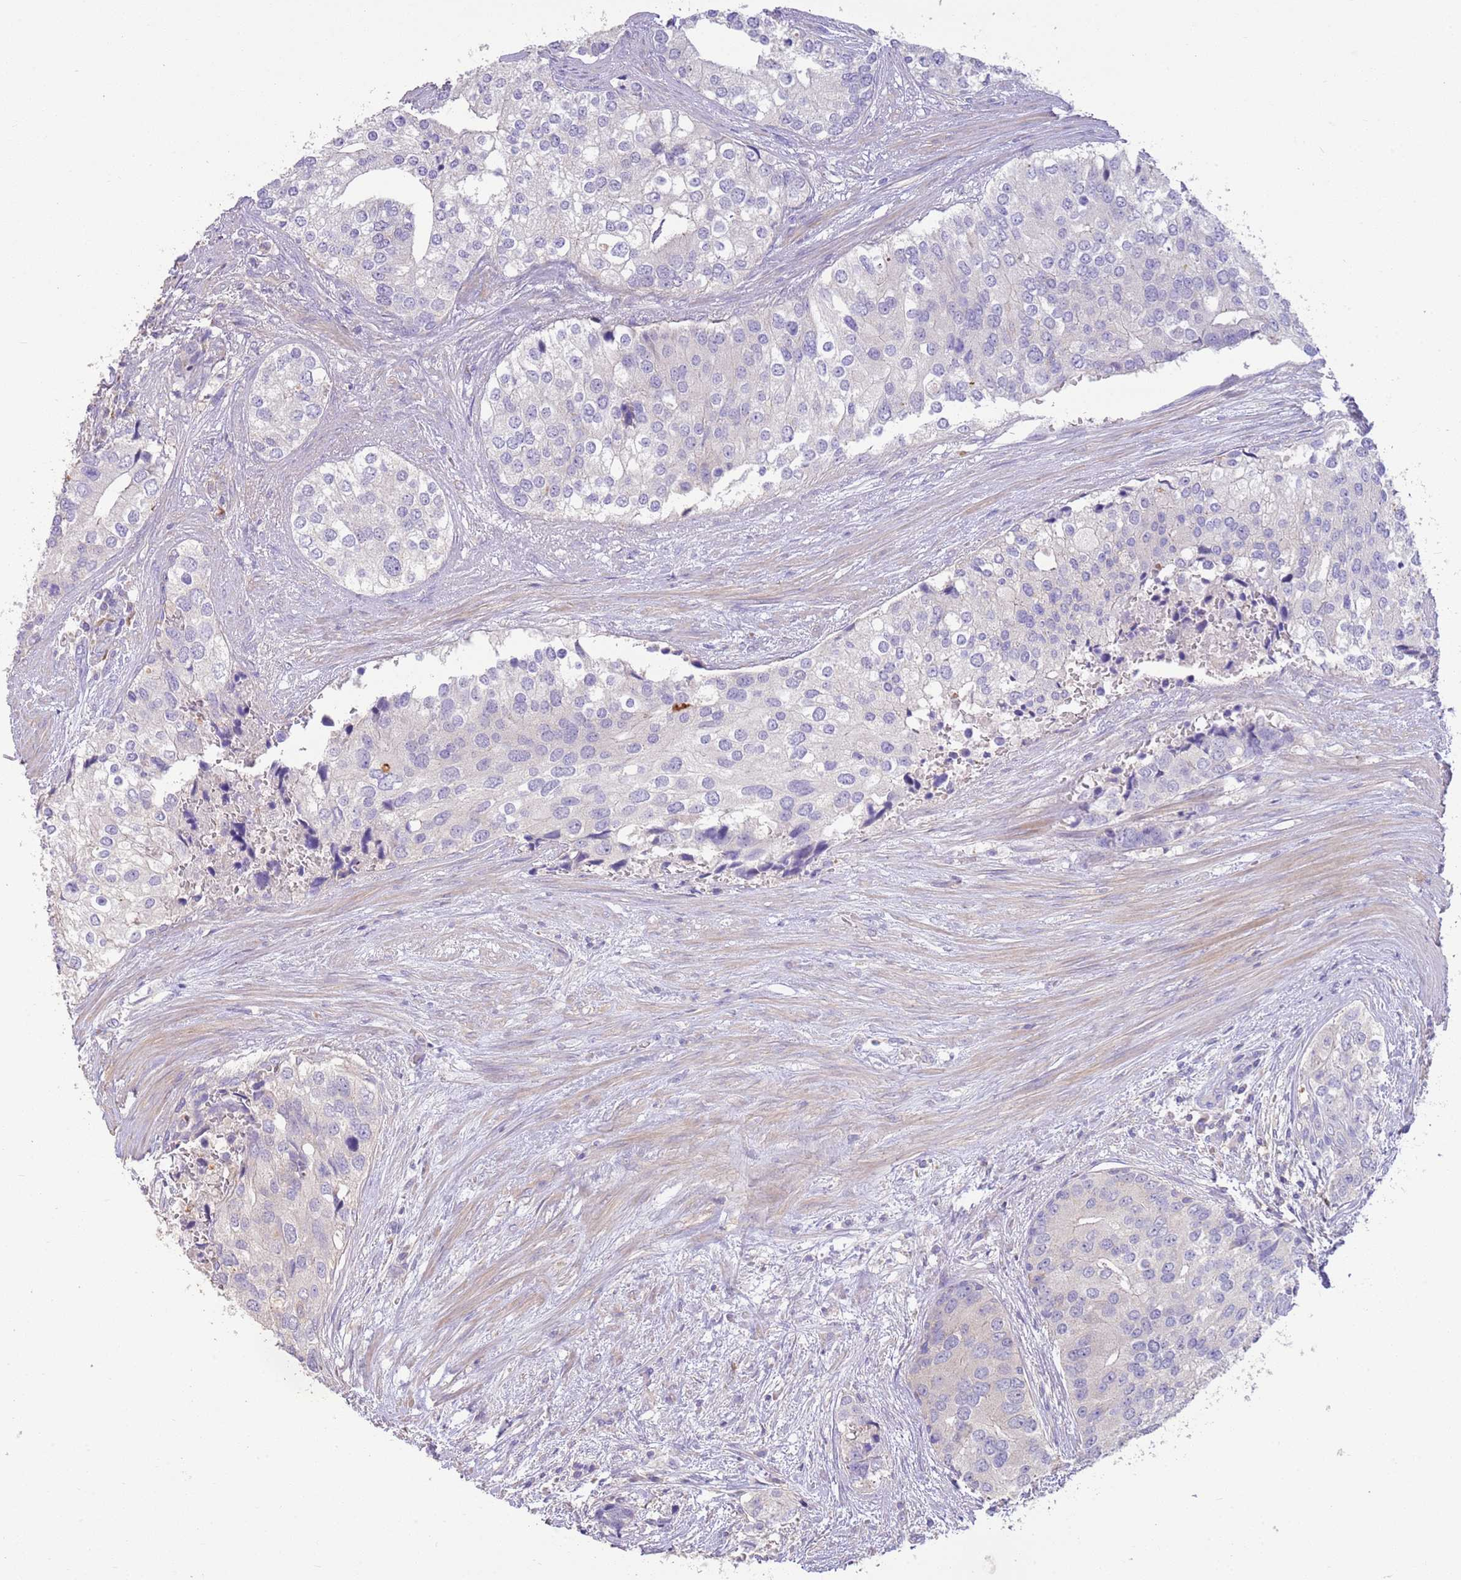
{"staining": {"intensity": "negative", "quantity": "none", "location": "none"}, "tissue": "prostate cancer", "cell_type": "Tumor cells", "image_type": "cancer", "snomed": [{"axis": "morphology", "description": "Adenocarcinoma, High grade"}, {"axis": "topography", "description": "Prostate"}], "caption": "DAB immunohistochemical staining of prostate adenocarcinoma (high-grade) demonstrates no significant expression in tumor cells.", "gene": "SFTPA1", "patient": {"sex": "male", "age": 62}}